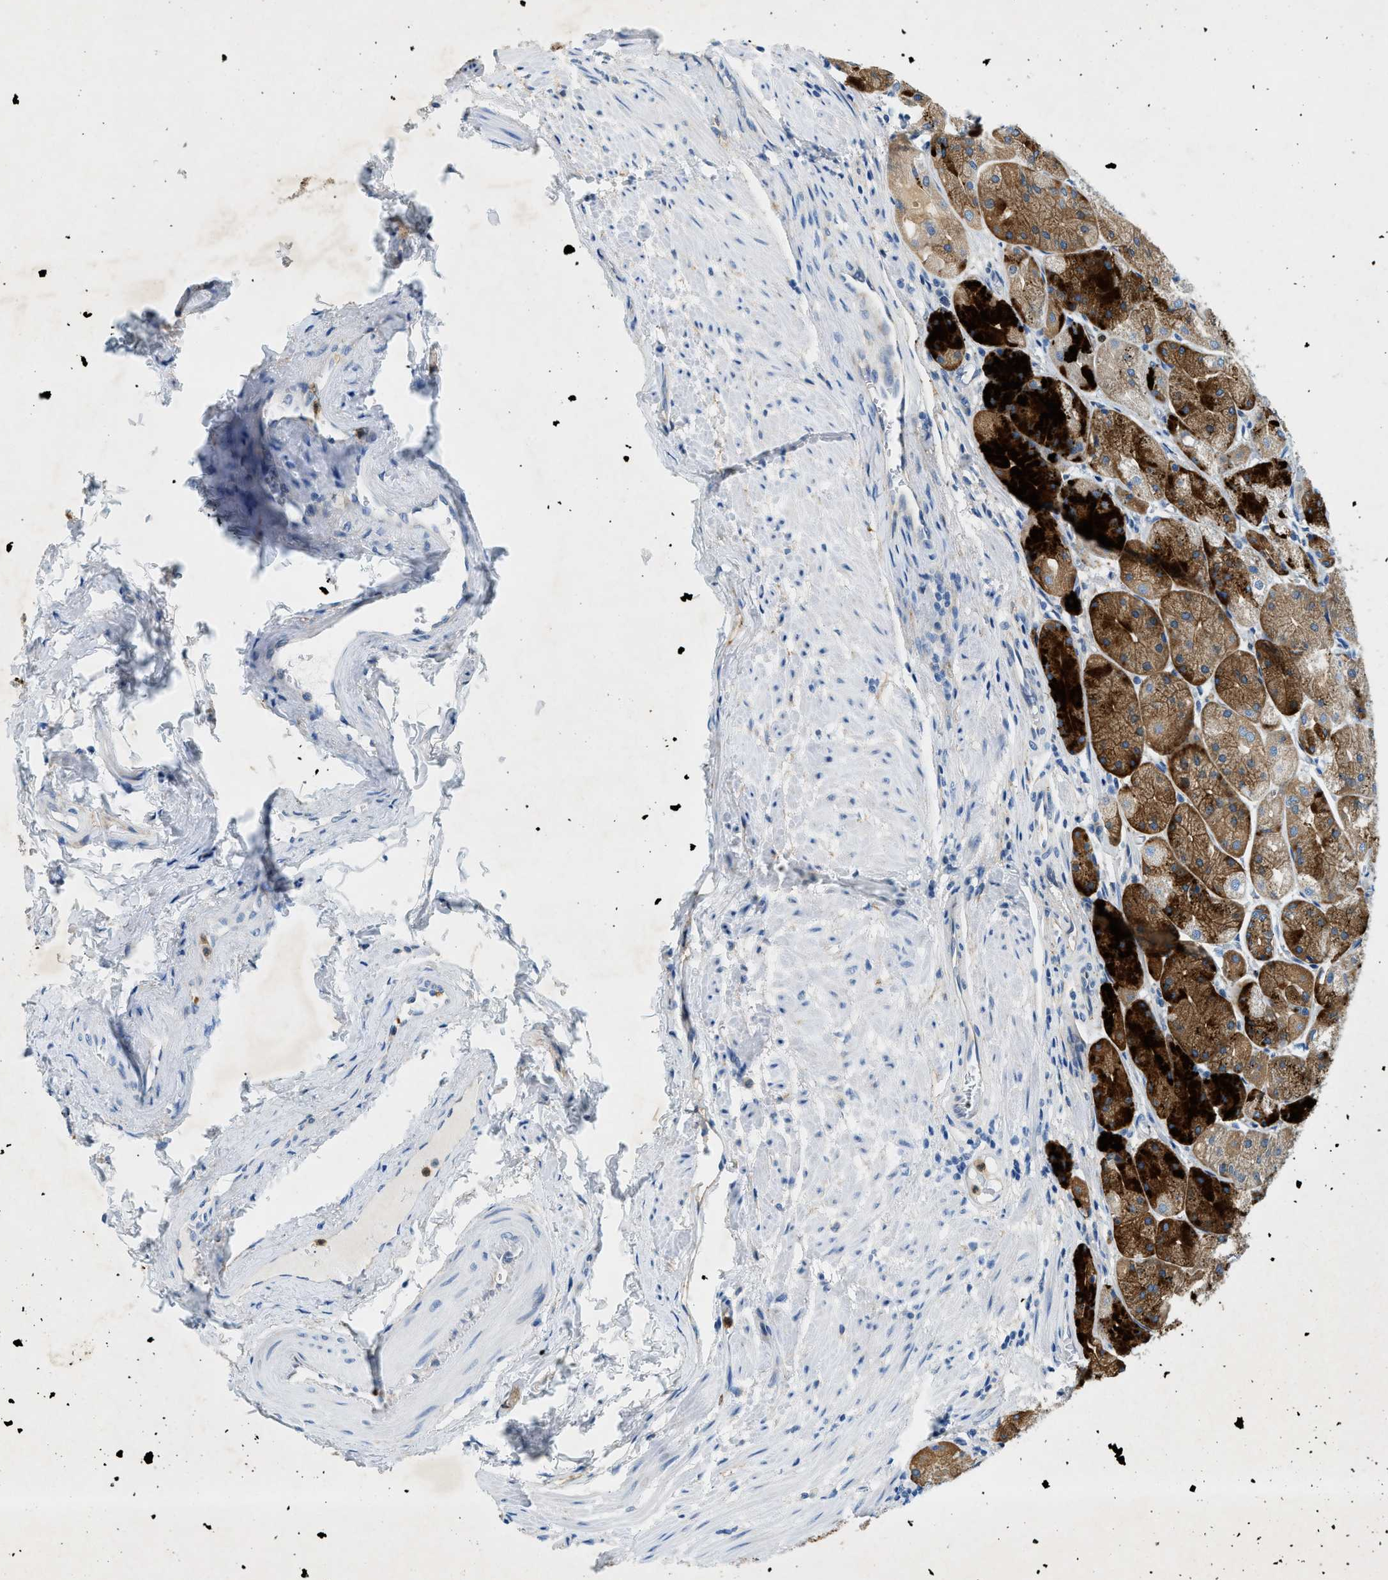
{"staining": {"intensity": "strong", "quantity": "<25%", "location": "cytoplasmic/membranous"}, "tissue": "stomach", "cell_type": "Glandular cells", "image_type": "normal", "snomed": [{"axis": "morphology", "description": "Normal tissue, NOS"}, {"axis": "topography", "description": "Stomach, upper"}], "caption": "Brown immunohistochemical staining in normal human stomach shows strong cytoplasmic/membranous staining in about <25% of glandular cells. (IHC, brightfield microscopy, high magnification).", "gene": "ZDHHC13", "patient": {"sex": "male", "age": 72}}